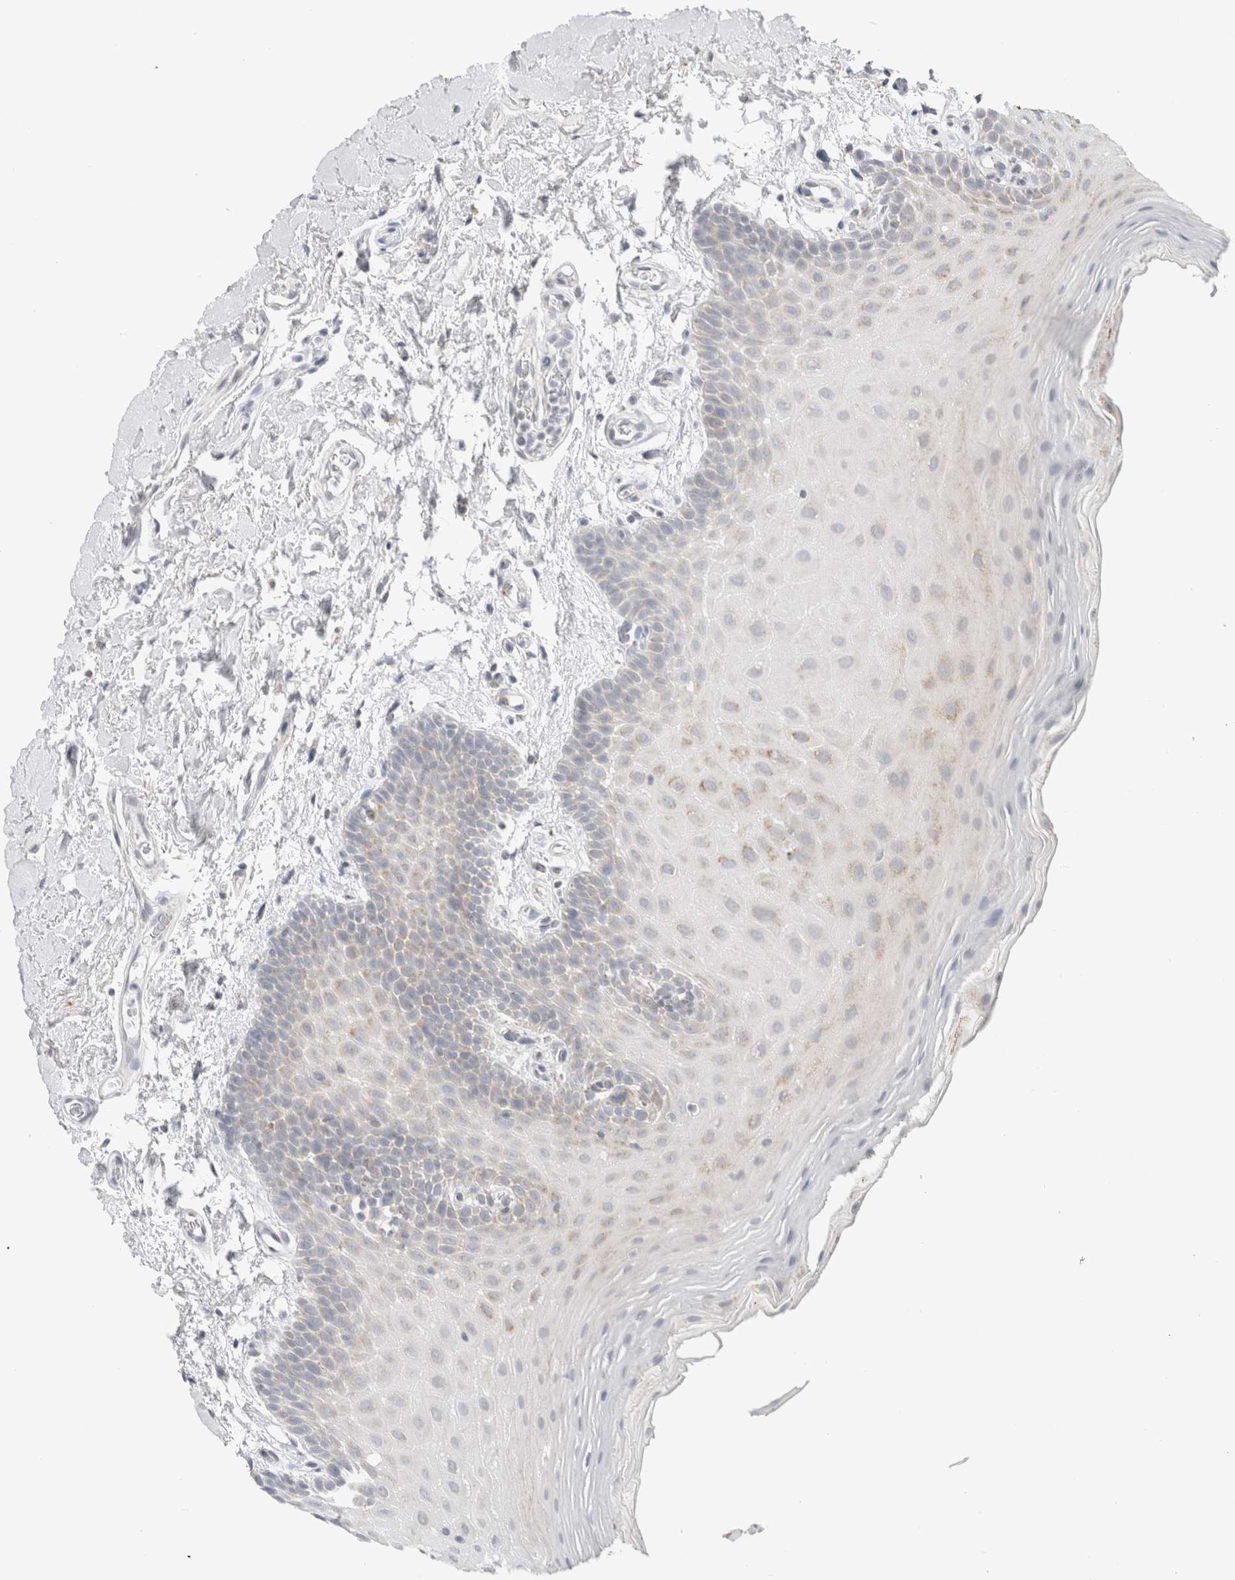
{"staining": {"intensity": "moderate", "quantity": "<25%", "location": "cytoplasmic/membranous"}, "tissue": "oral mucosa", "cell_type": "Squamous epithelial cells", "image_type": "normal", "snomed": [{"axis": "morphology", "description": "Normal tissue, NOS"}, {"axis": "topography", "description": "Oral tissue"}], "caption": "Protein positivity by immunohistochemistry (IHC) shows moderate cytoplasmic/membranous positivity in about <25% of squamous epithelial cells in normal oral mucosa. (Brightfield microscopy of DAB IHC at high magnification).", "gene": "FAHD1", "patient": {"sex": "male", "age": 62}}